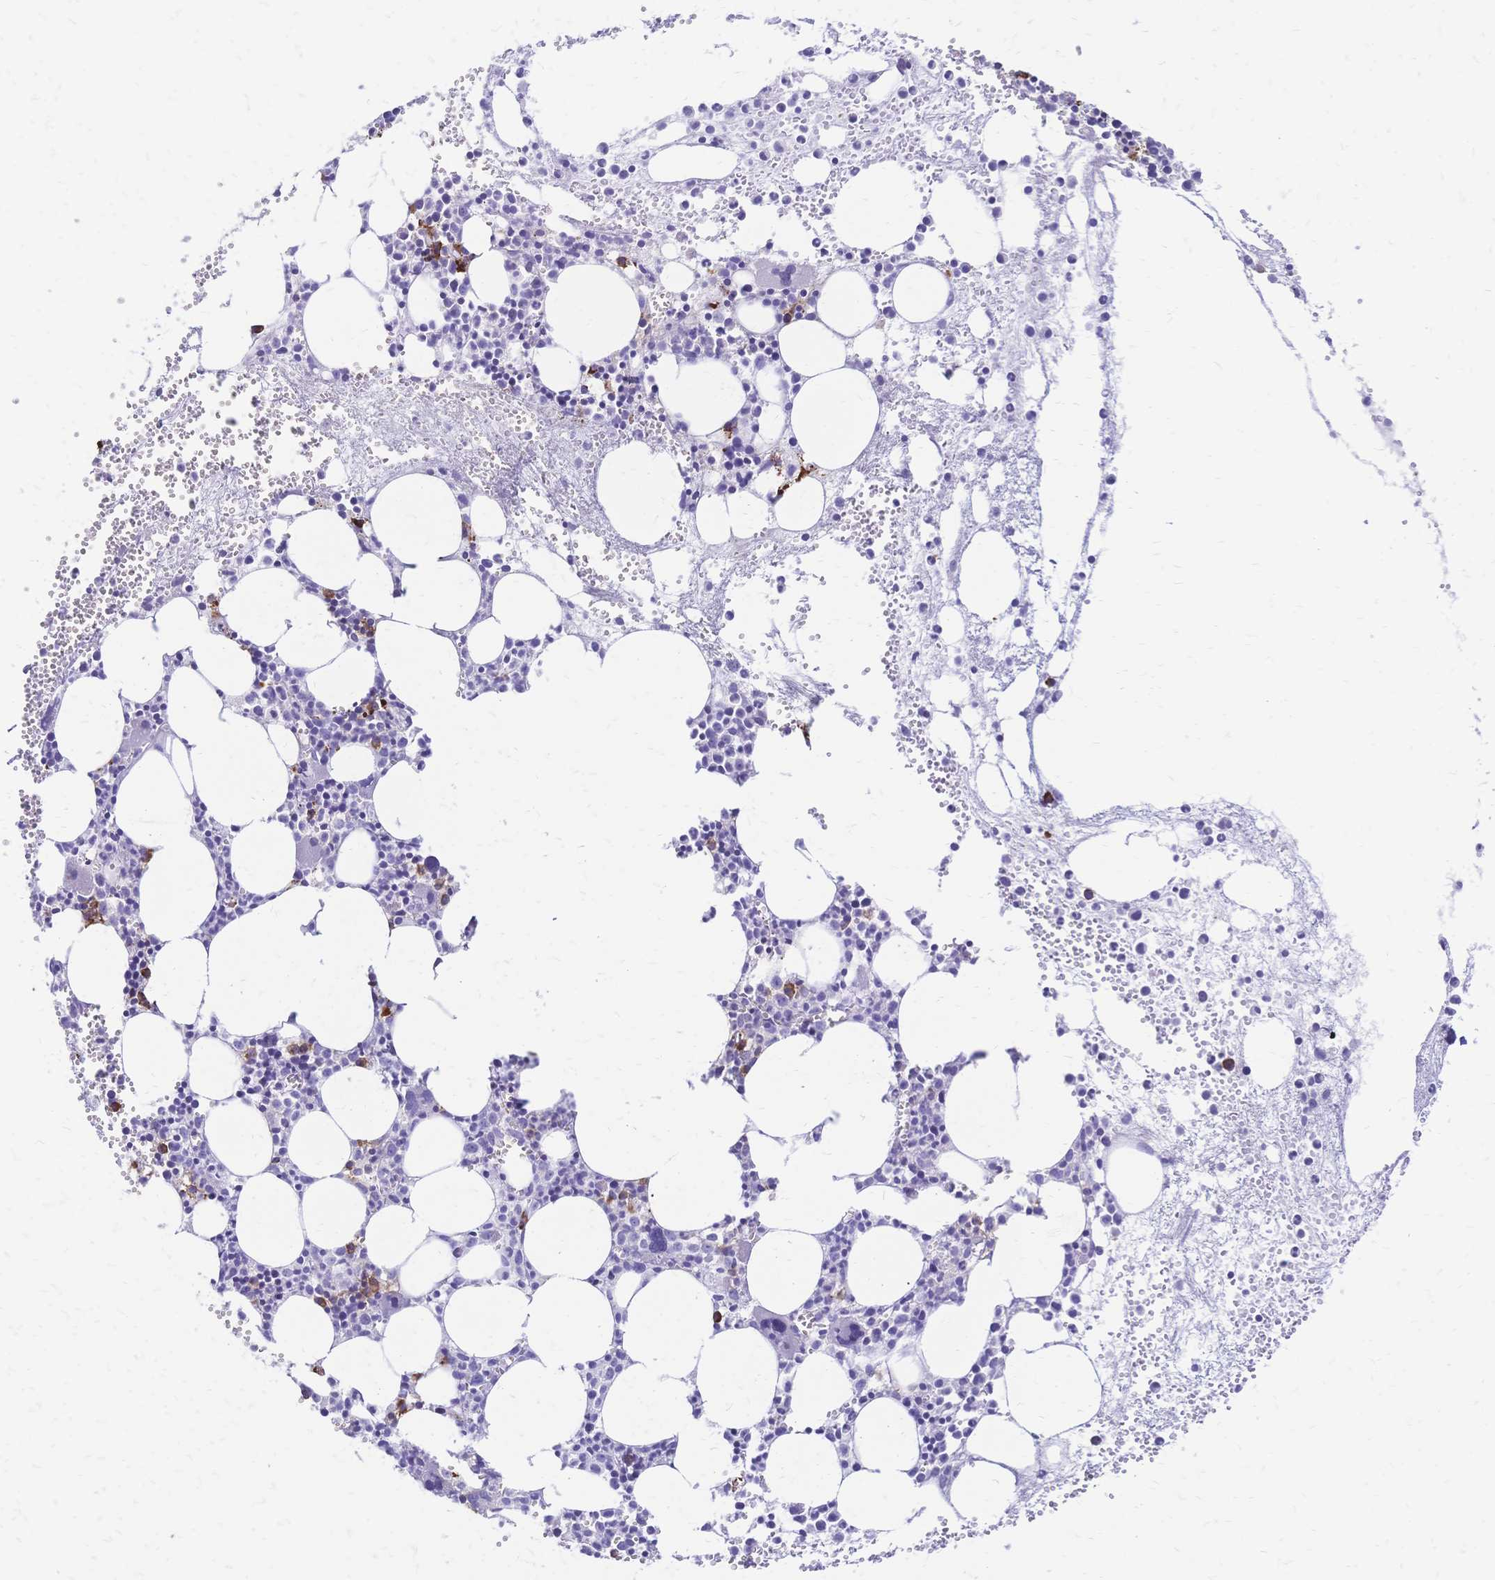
{"staining": {"intensity": "moderate", "quantity": "<25%", "location": "cytoplasmic/membranous"}, "tissue": "bone marrow", "cell_type": "Hematopoietic cells", "image_type": "normal", "snomed": [{"axis": "morphology", "description": "Normal tissue, NOS"}, {"axis": "topography", "description": "Bone marrow"}], "caption": "Immunohistochemistry image of unremarkable bone marrow stained for a protein (brown), which shows low levels of moderate cytoplasmic/membranous staining in approximately <25% of hematopoietic cells.", "gene": "IL2RA", "patient": {"sex": "female", "age": 57}}